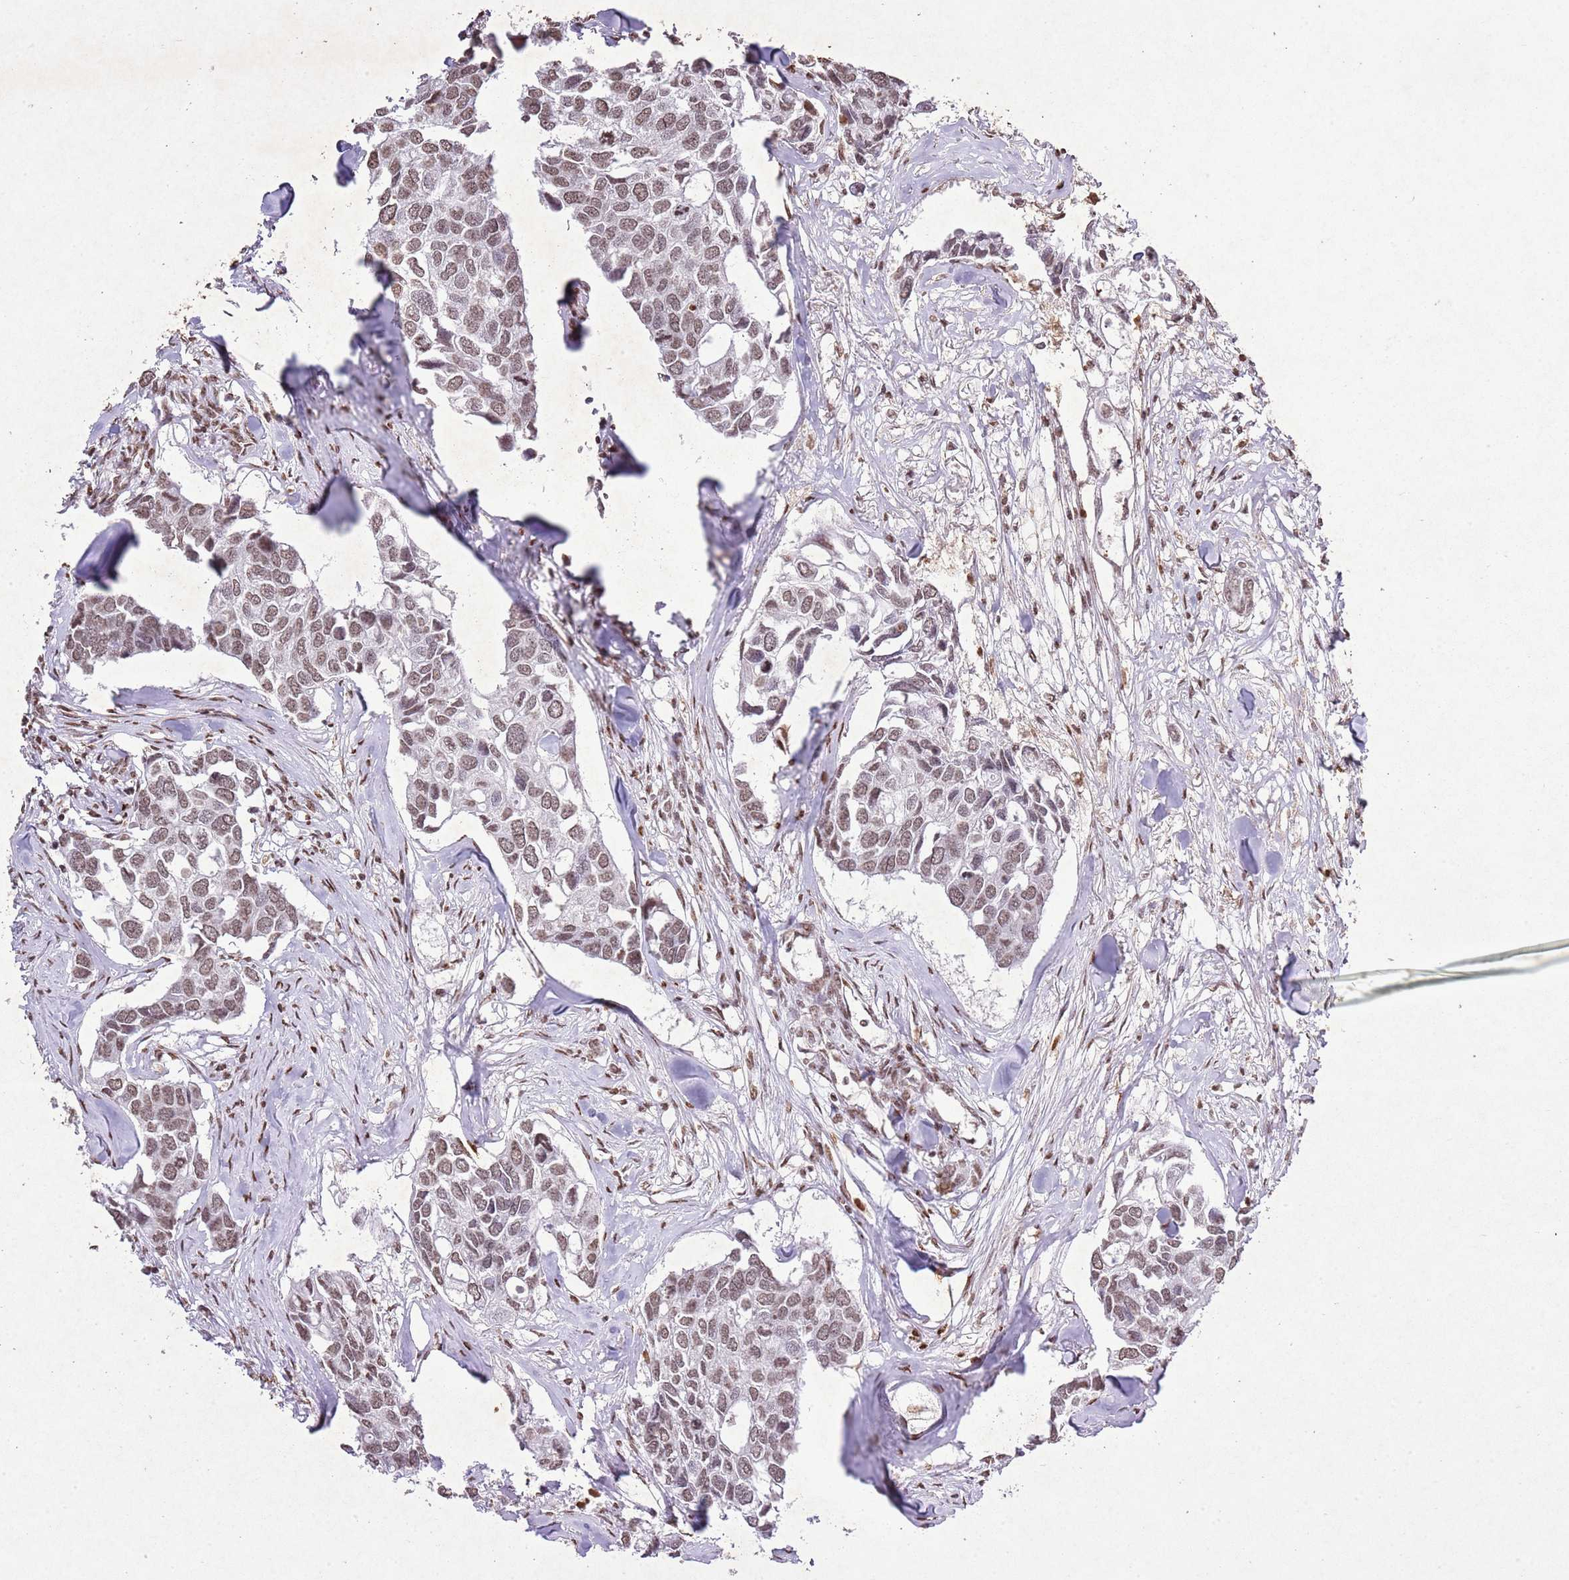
{"staining": {"intensity": "moderate", "quantity": ">75%", "location": "nuclear"}, "tissue": "breast cancer", "cell_type": "Tumor cells", "image_type": "cancer", "snomed": [{"axis": "morphology", "description": "Duct carcinoma"}, {"axis": "topography", "description": "Breast"}], "caption": "Protein staining of breast cancer tissue shows moderate nuclear positivity in approximately >75% of tumor cells.", "gene": "BMAL1", "patient": {"sex": "female", "age": 83}}